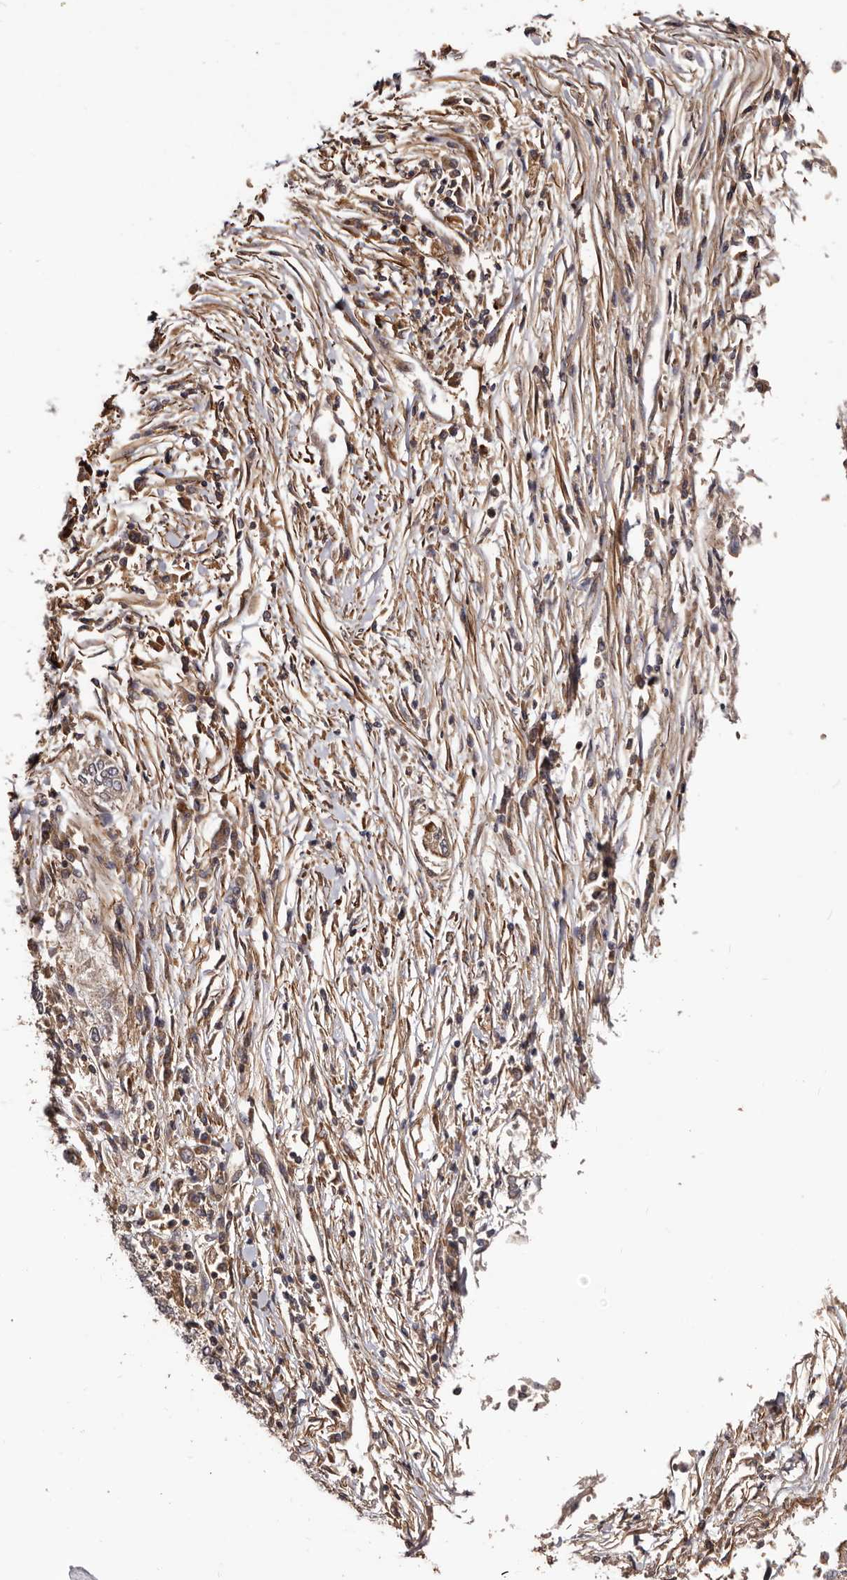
{"staining": {"intensity": "weak", "quantity": ">75%", "location": "cytoplasmic/membranous"}, "tissue": "lung cancer", "cell_type": "Tumor cells", "image_type": "cancer", "snomed": [{"axis": "morphology", "description": "Normal tissue, NOS"}, {"axis": "morphology", "description": "Squamous cell carcinoma, NOS"}, {"axis": "topography", "description": "Cartilage tissue"}, {"axis": "topography", "description": "Bronchus"}, {"axis": "topography", "description": "Lung"}, {"axis": "topography", "description": "Peripheral nerve tissue"}], "caption": "Protein expression analysis of human lung cancer reveals weak cytoplasmic/membranous staining in about >75% of tumor cells.", "gene": "GTPBP1", "patient": {"sex": "female", "age": 49}}